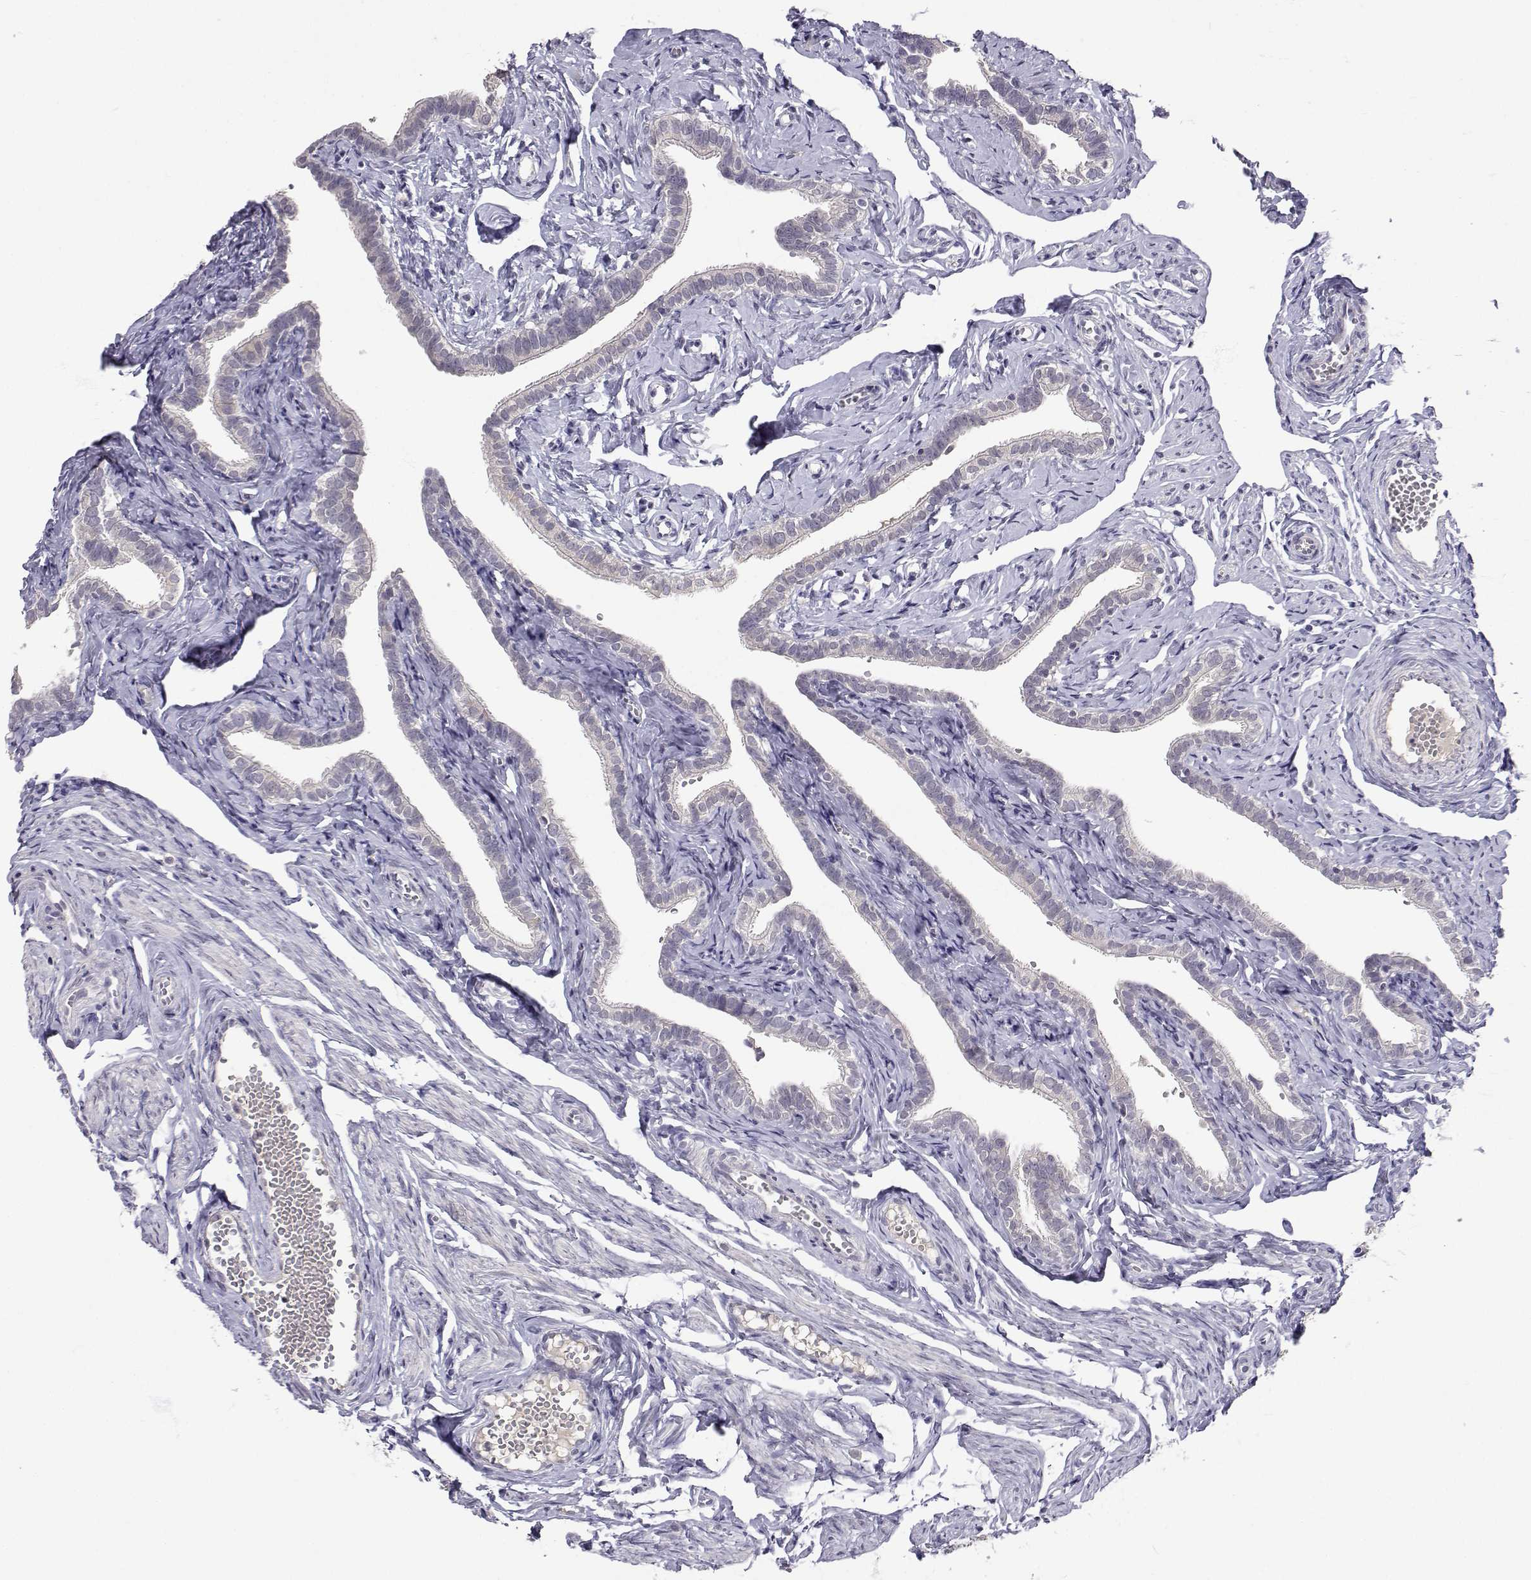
{"staining": {"intensity": "negative", "quantity": "none", "location": "none"}, "tissue": "fallopian tube", "cell_type": "Glandular cells", "image_type": "normal", "snomed": [{"axis": "morphology", "description": "Normal tissue, NOS"}, {"axis": "topography", "description": "Fallopian tube"}], "caption": "IHC histopathology image of benign human fallopian tube stained for a protein (brown), which displays no staining in glandular cells.", "gene": "SLC6A3", "patient": {"sex": "female", "age": 41}}